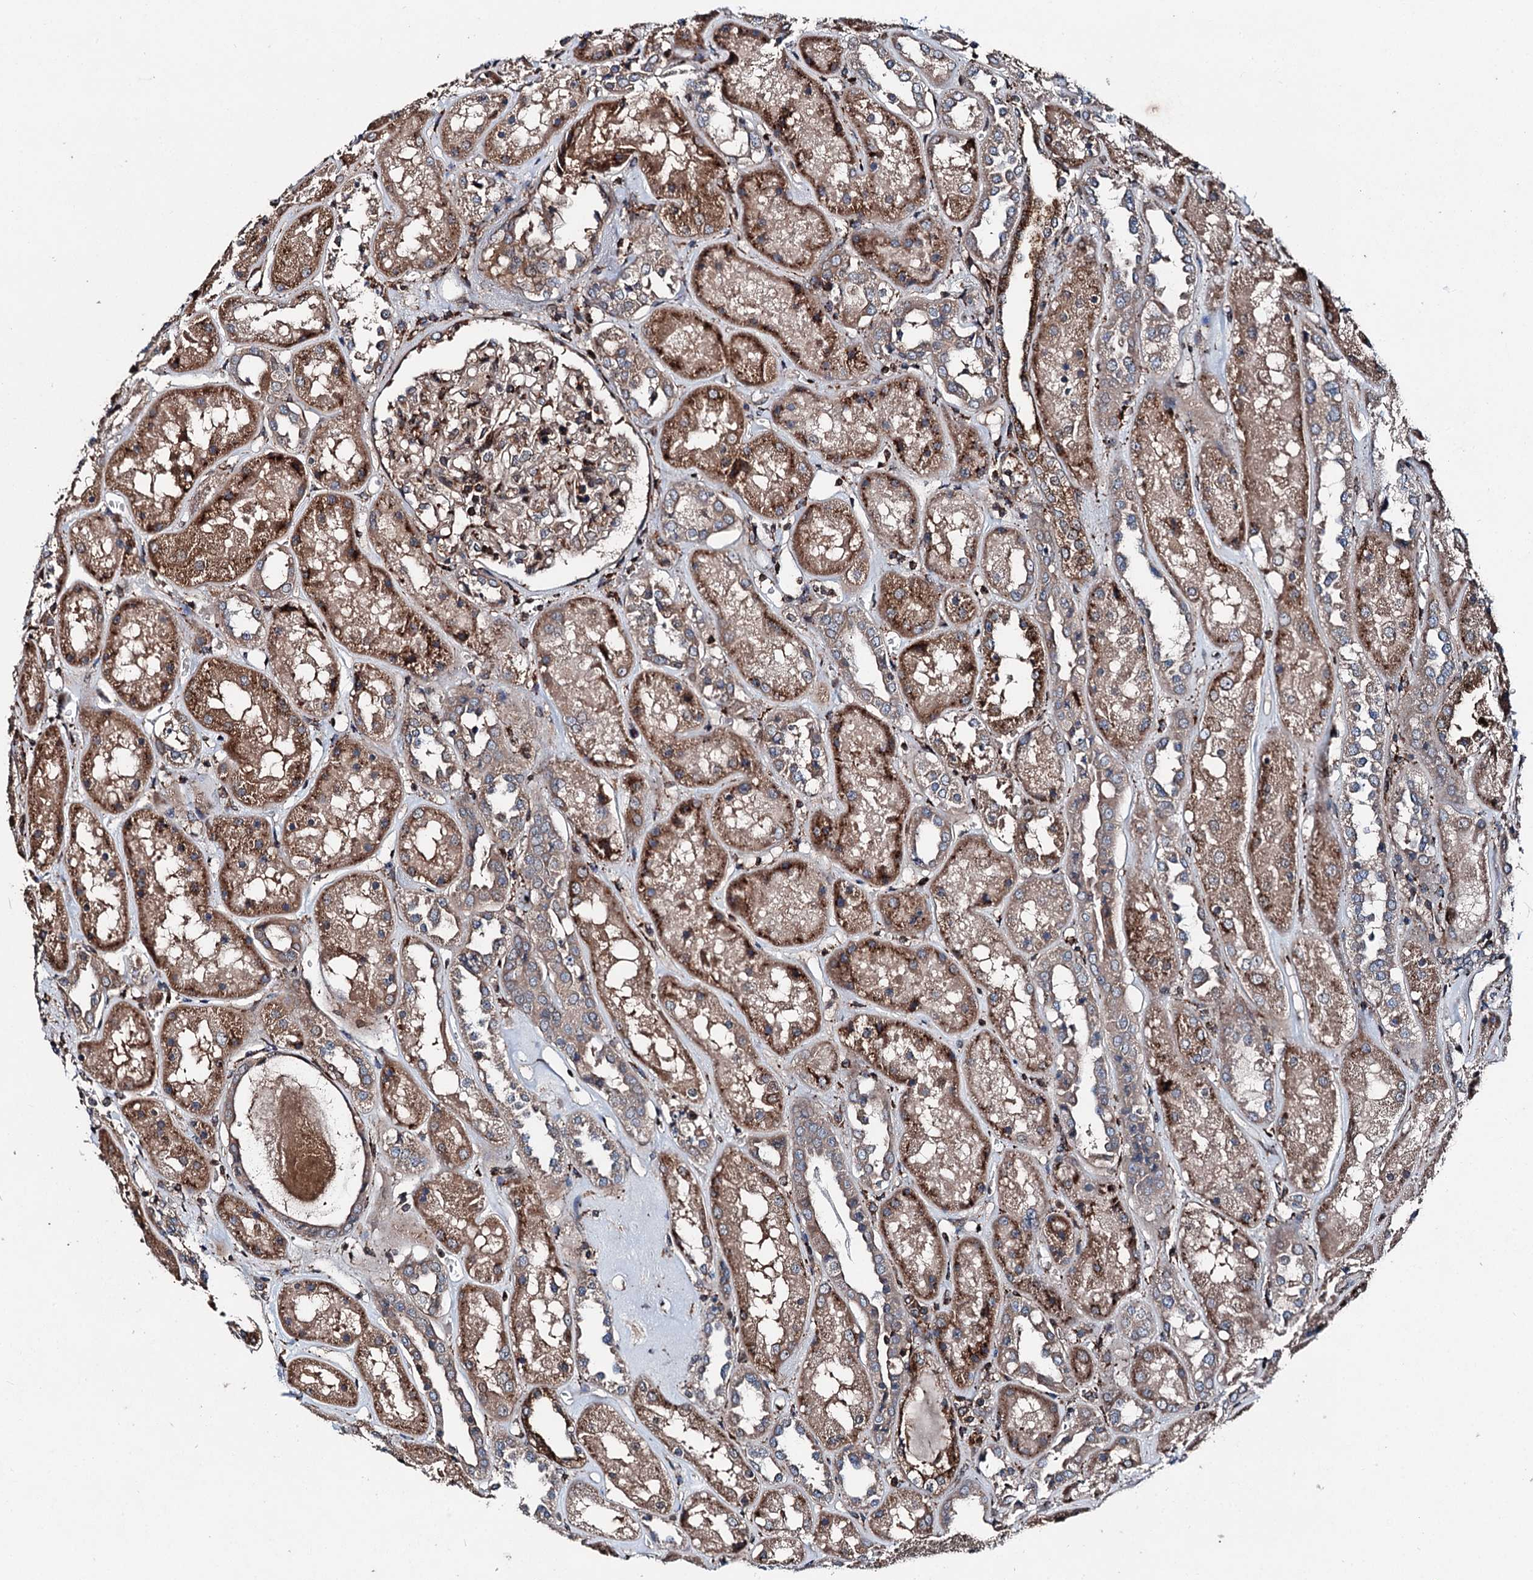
{"staining": {"intensity": "moderate", "quantity": ">75%", "location": "cytoplasmic/membranous"}, "tissue": "kidney", "cell_type": "Cells in glomeruli", "image_type": "normal", "snomed": [{"axis": "morphology", "description": "Normal tissue, NOS"}, {"axis": "topography", "description": "Kidney"}], "caption": "IHC (DAB) staining of normal human kidney exhibits moderate cytoplasmic/membranous protein positivity in about >75% of cells in glomeruli.", "gene": "DDIAS", "patient": {"sex": "male", "age": 70}}